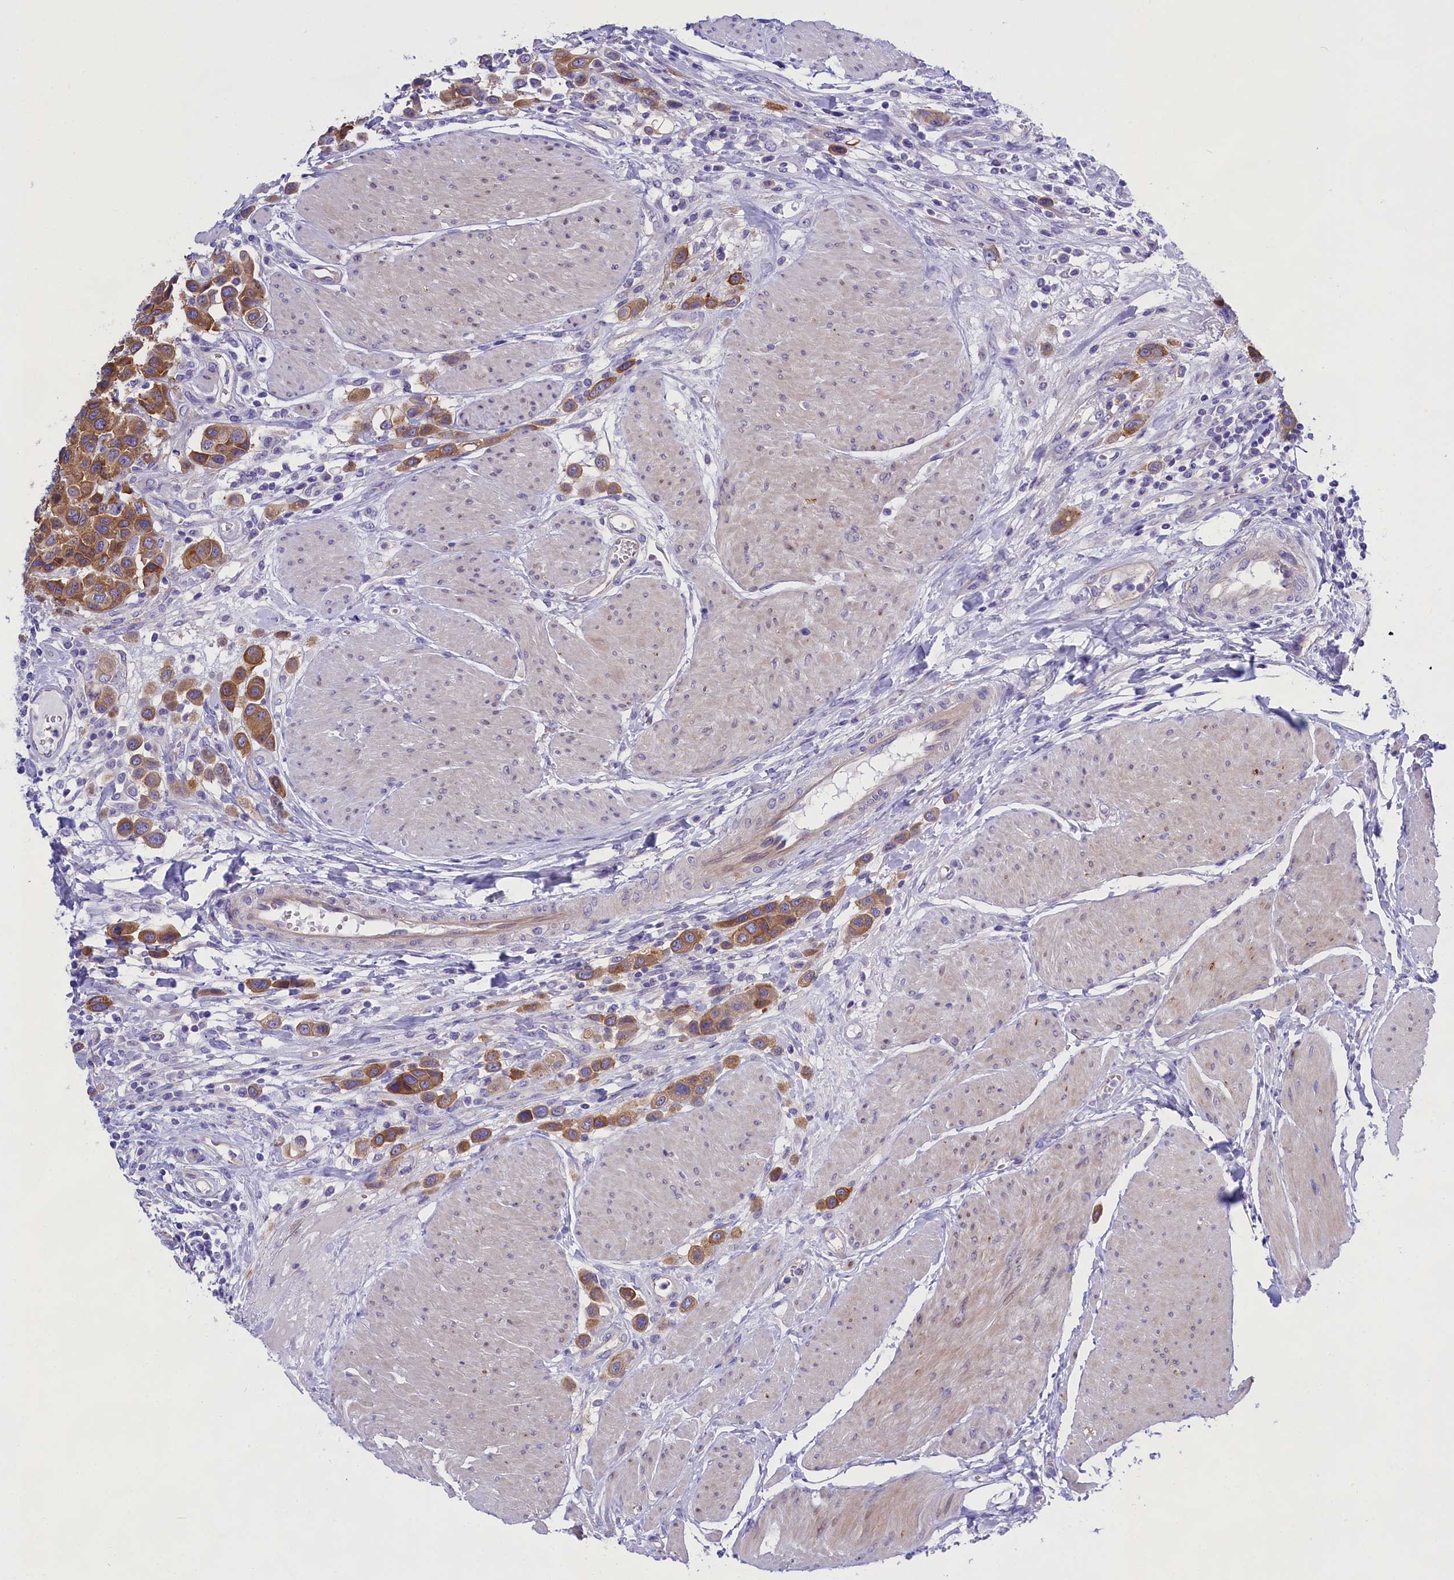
{"staining": {"intensity": "moderate", "quantity": ">75%", "location": "cytoplasmic/membranous"}, "tissue": "urothelial cancer", "cell_type": "Tumor cells", "image_type": "cancer", "snomed": [{"axis": "morphology", "description": "Urothelial carcinoma, High grade"}, {"axis": "topography", "description": "Urinary bladder"}], "caption": "Urothelial carcinoma (high-grade) stained for a protein (brown) reveals moderate cytoplasmic/membranous positive expression in about >75% of tumor cells.", "gene": "PPP1R13L", "patient": {"sex": "male", "age": 50}}